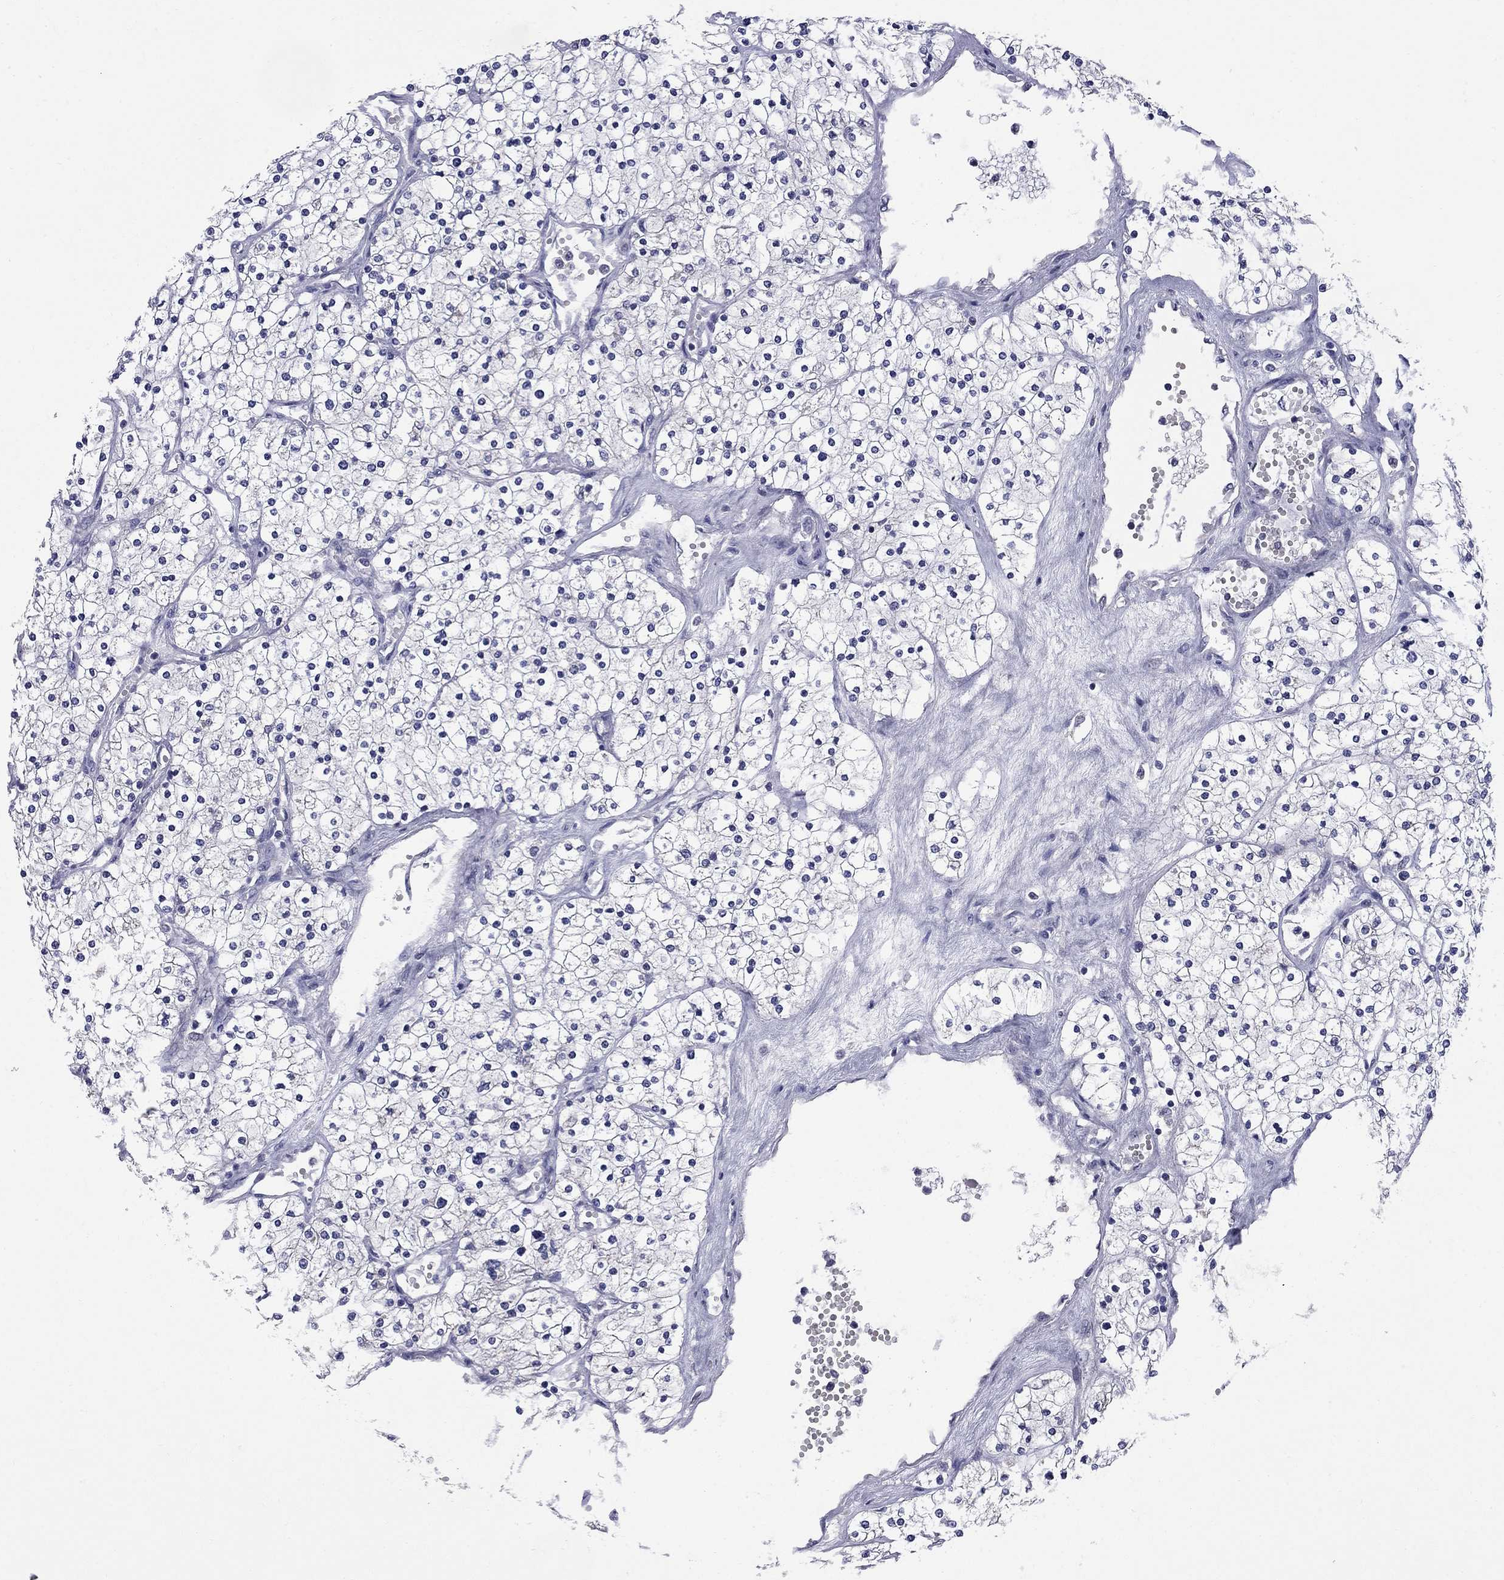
{"staining": {"intensity": "negative", "quantity": "none", "location": "none"}, "tissue": "renal cancer", "cell_type": "Tumor cells", "image_type": "cancer", "snomed": [{"axis": "morphology", "description": "Adenocarcinoma, NOS"}, {"axis": "topography", "description": "Kidney"}], "caption": "Image shows no protein positivity in tumor cells of adenocarcinoma (renal) tissue. (DAB (3,3'-diaminobenzidine) IHC visualized using brightfield microscopy, high magnification).", "gene": "HTR4", "patient": {"sex": "male", "age": 80}}